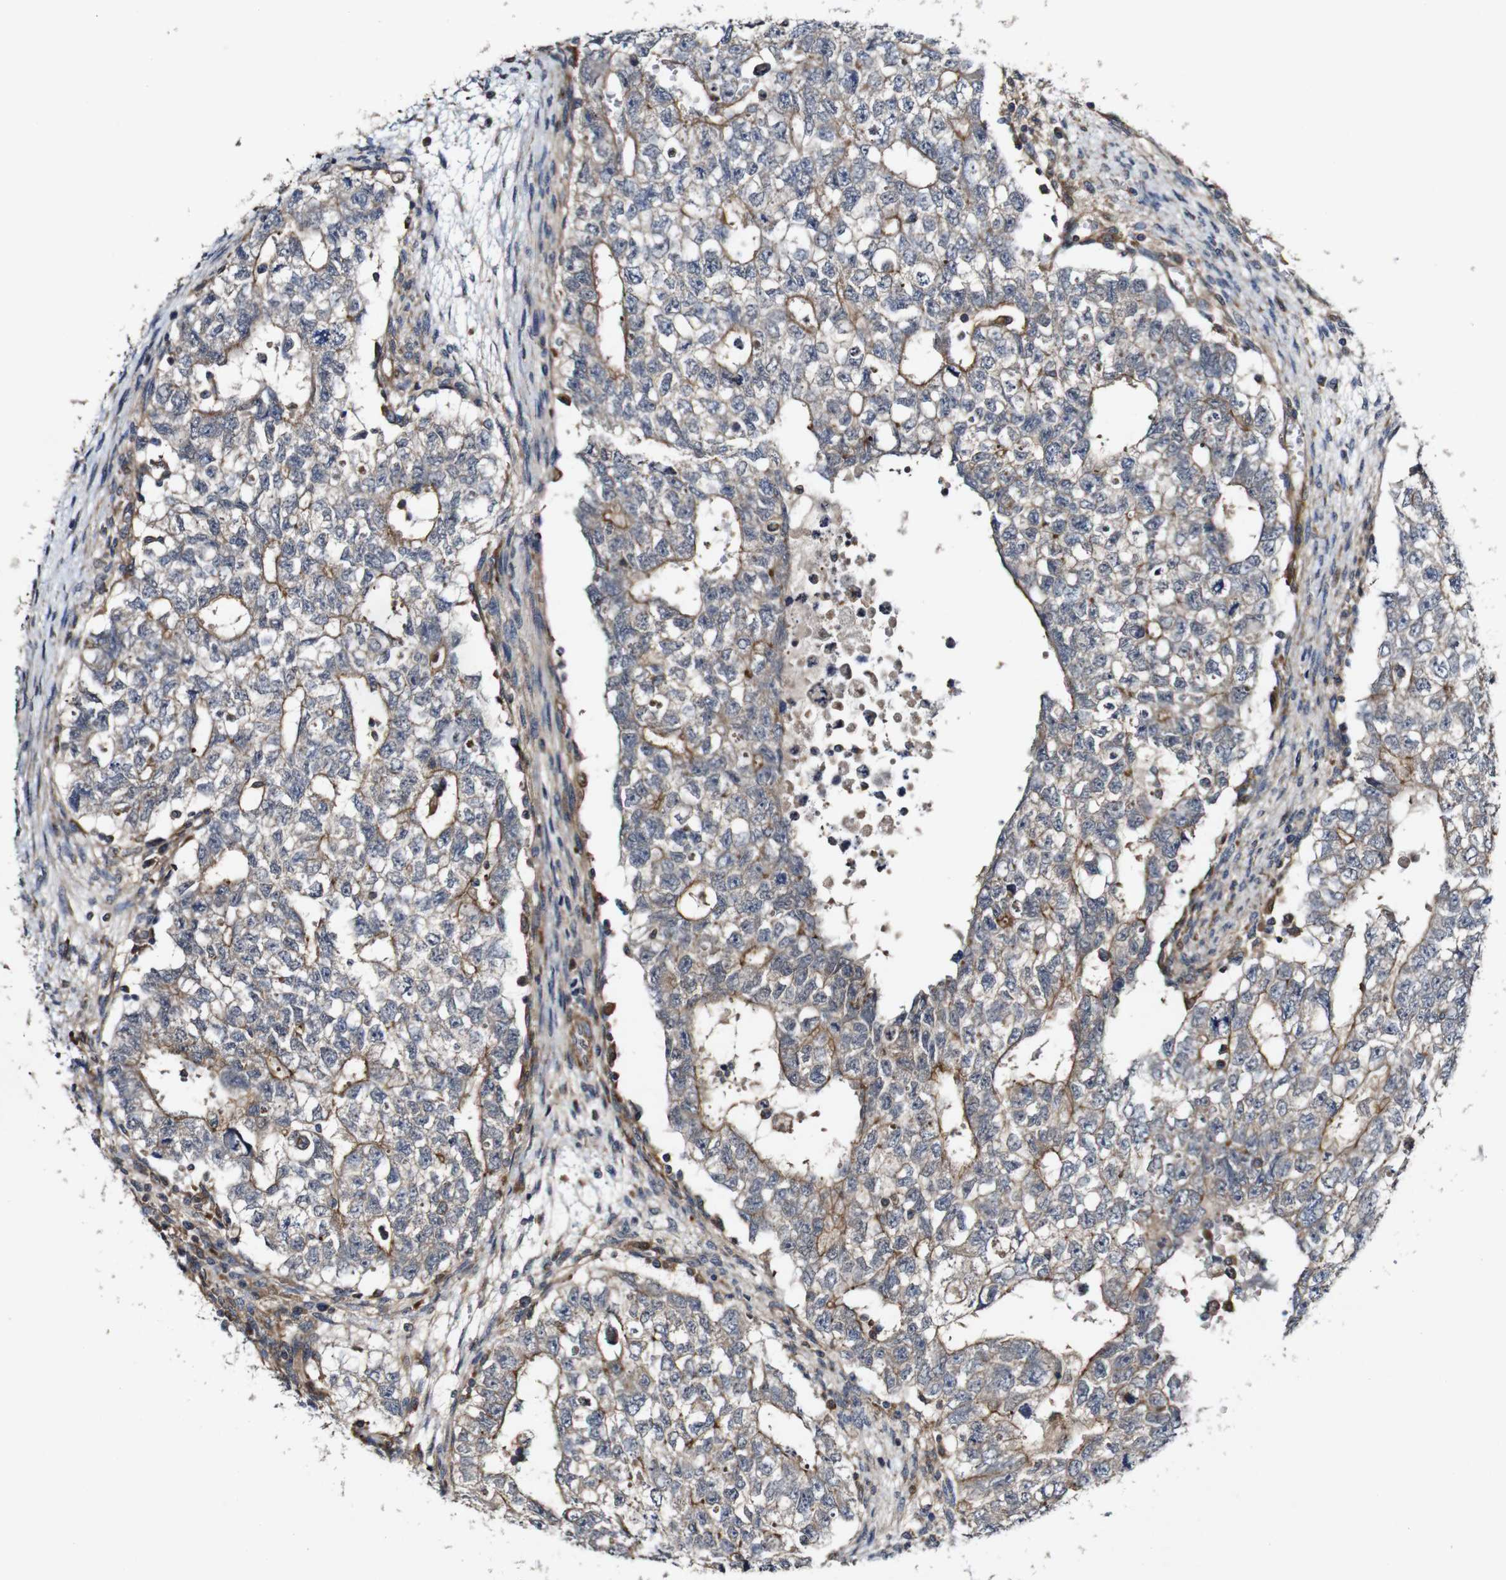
{"staining": {"intensity": "moderate", "quantity": "25%-75%", "location": "cytoplasmic/membranous"}, "tissue": "testis cancer", "cell_type": "Tumor cells", "image_type": "cancer", "snomed": [{"axis": "morphology", "description": "Seminoma, NOS"}, {"axis": "morphology", "description": "Carcinoma, Embryonal, NOS"}, {"axis": "topography", "description": "Testis"}], "caption": "High-power microscopy captured an immunohistochemistry histopathology image of seminoma (testis), revealing moderate cytoplasmic/membranous staining in about 25%-75% of tumor cells.", "gene": "GSDME", "patient": {"sex": "male", "age": 38}}